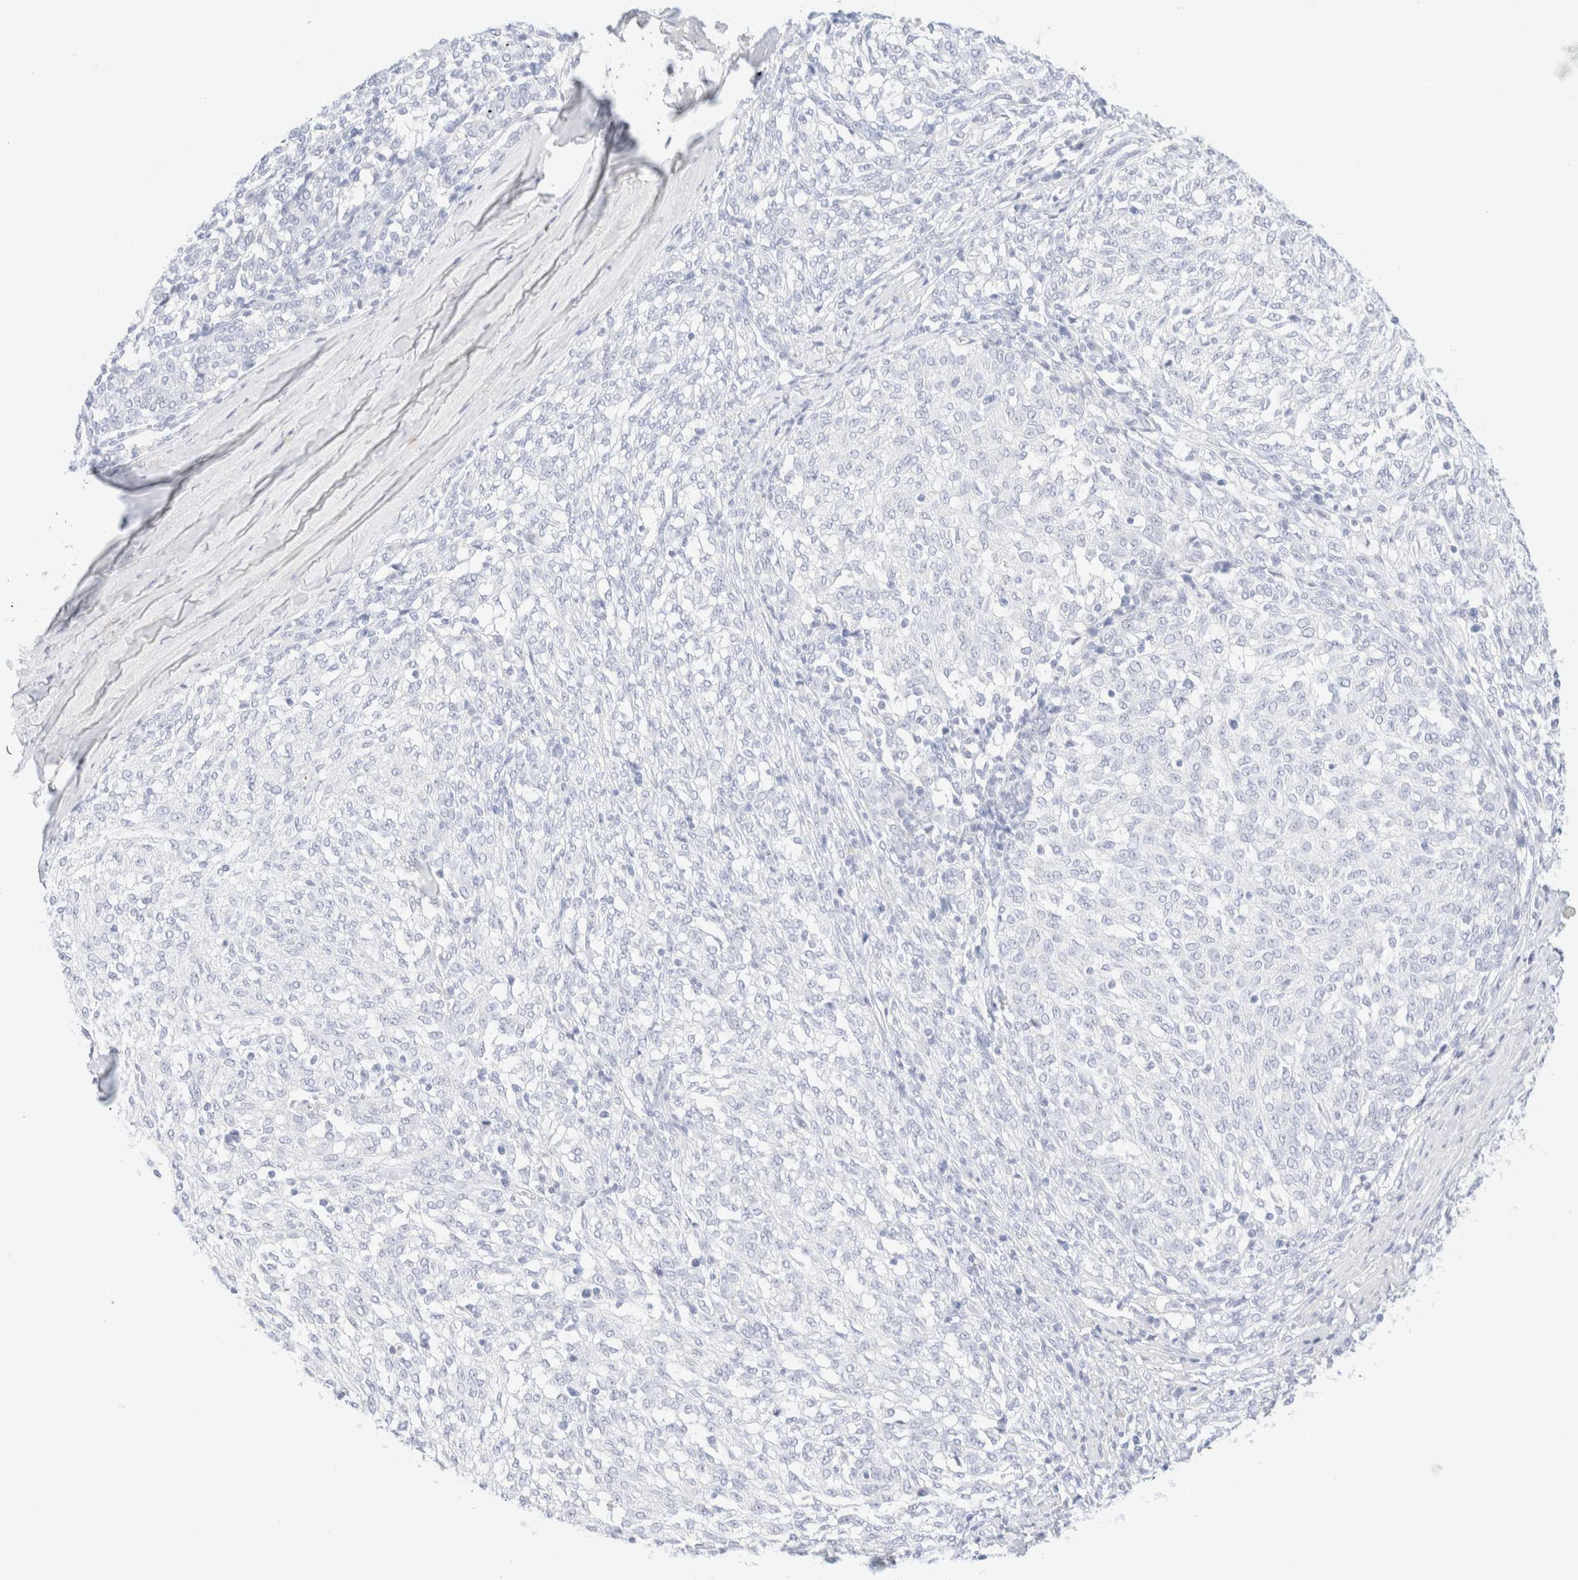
{"staining": {"intensity": "negative", "quantity": "none", "location": "none"}, "tissue": "melanoma", "cell_type": "Tumor cells", "image_type": "cancer", "snomed": [{"axis": "morphology", "description": "Malignant melanoma, NOS"}, {"axis": "topography", "description": "Skin"}], "caption": "The immunohistochemistry micrograph has no significant positivity in tumor cells of melanoma tissue.", "gene": "KRT15", "patient": {"sex": "female", "age": 72}}